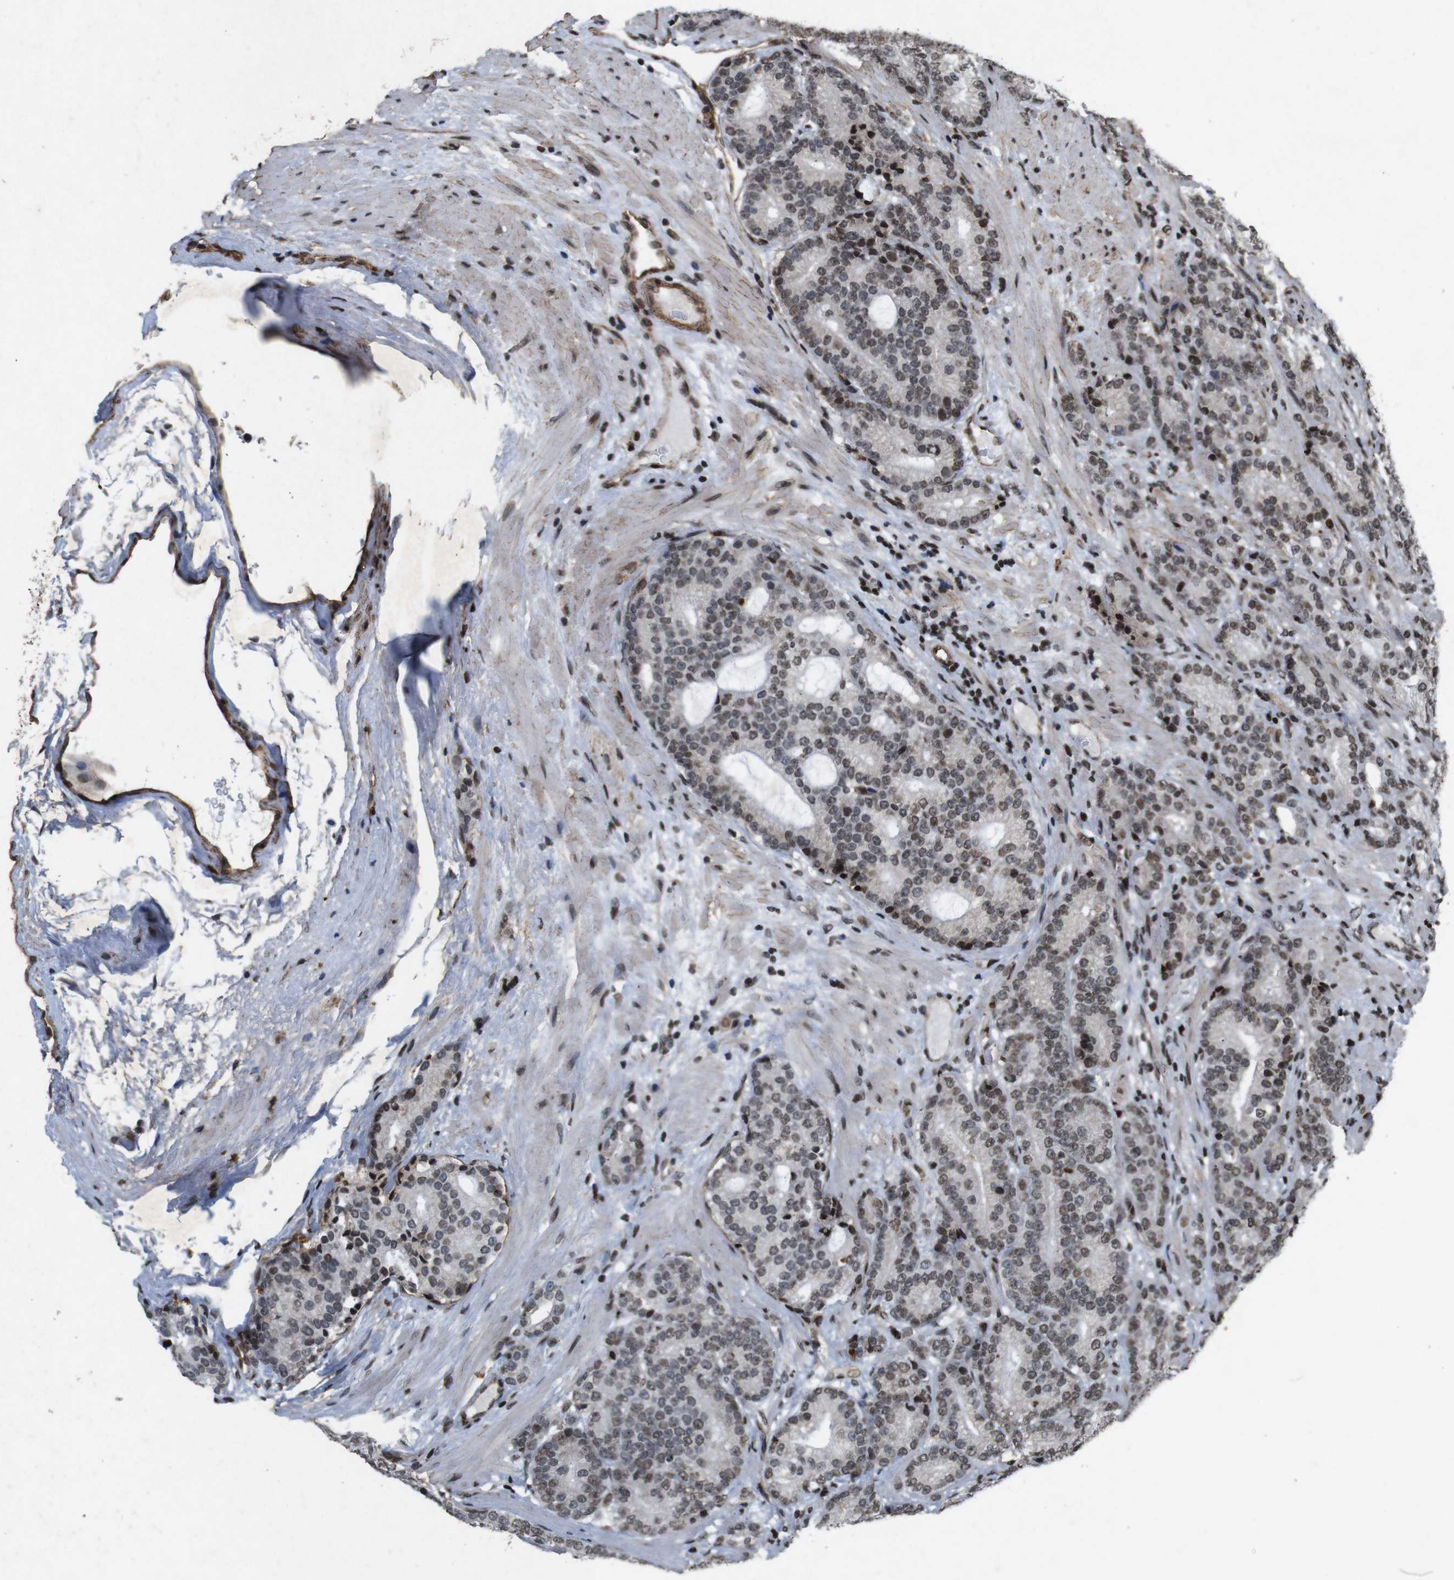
{"staining": {"intensity": "moderate", "quantity": ">75%", "location": "nuclear"}, "tissue": "prostate cancer", "cell_type": "Tumor cells", "image_type": "cancer", "snomed": [{"axis": "morphology", "description": "Adenocarcinoma, High grade"}, {"axis": "topography", "description": "Prostate"}], "caption": "This is an image of IHC staining of high-grade adenocarcinoma (prostate), which shows moderate positivity in the nuclear of tumor cells.", "gene": "MAGEH1", "patient": {"sex": "male", "age": 61}}